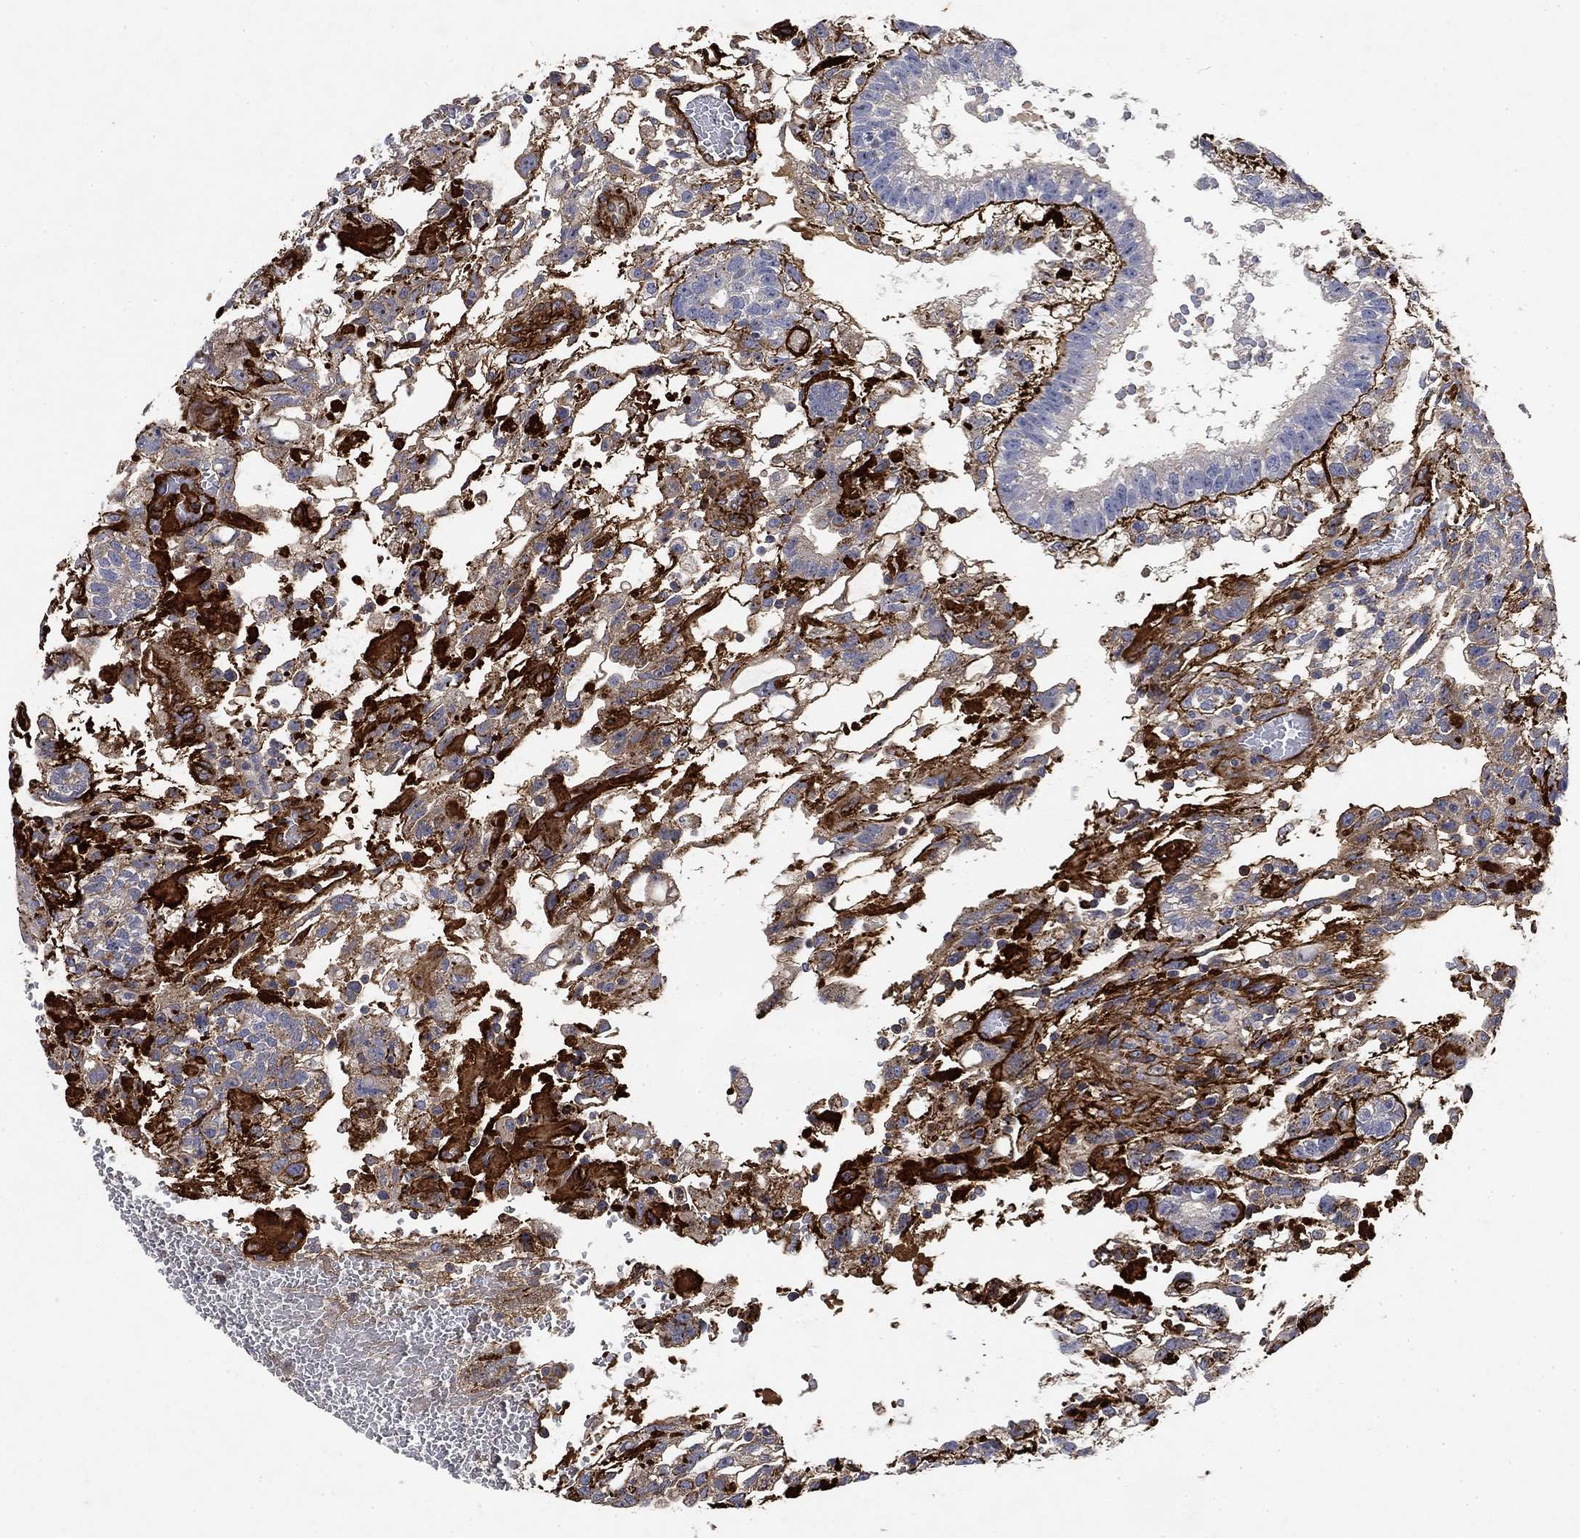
{"staining": {"intensity": "weak", "quantity": "25%-75%", "location": "cytoplasmic/membranous"}, "tissue": "testis cancer", "cell_type": "Tumor cells", "image_type": "cancer", "snomed": [{"axis": "morphology", "description": "Carcinoma, Embryonal, NOS"}, {"axis": "topography", "description": "Testis"}], "caption": "Protein staining displays weak cytoplasmic/membranous staining in approximately 25%-75% of tumor cells in embryonal carcinoma (testis).", "gene": "COL4A2", "patient": {"sex": "male", "age": 32}}